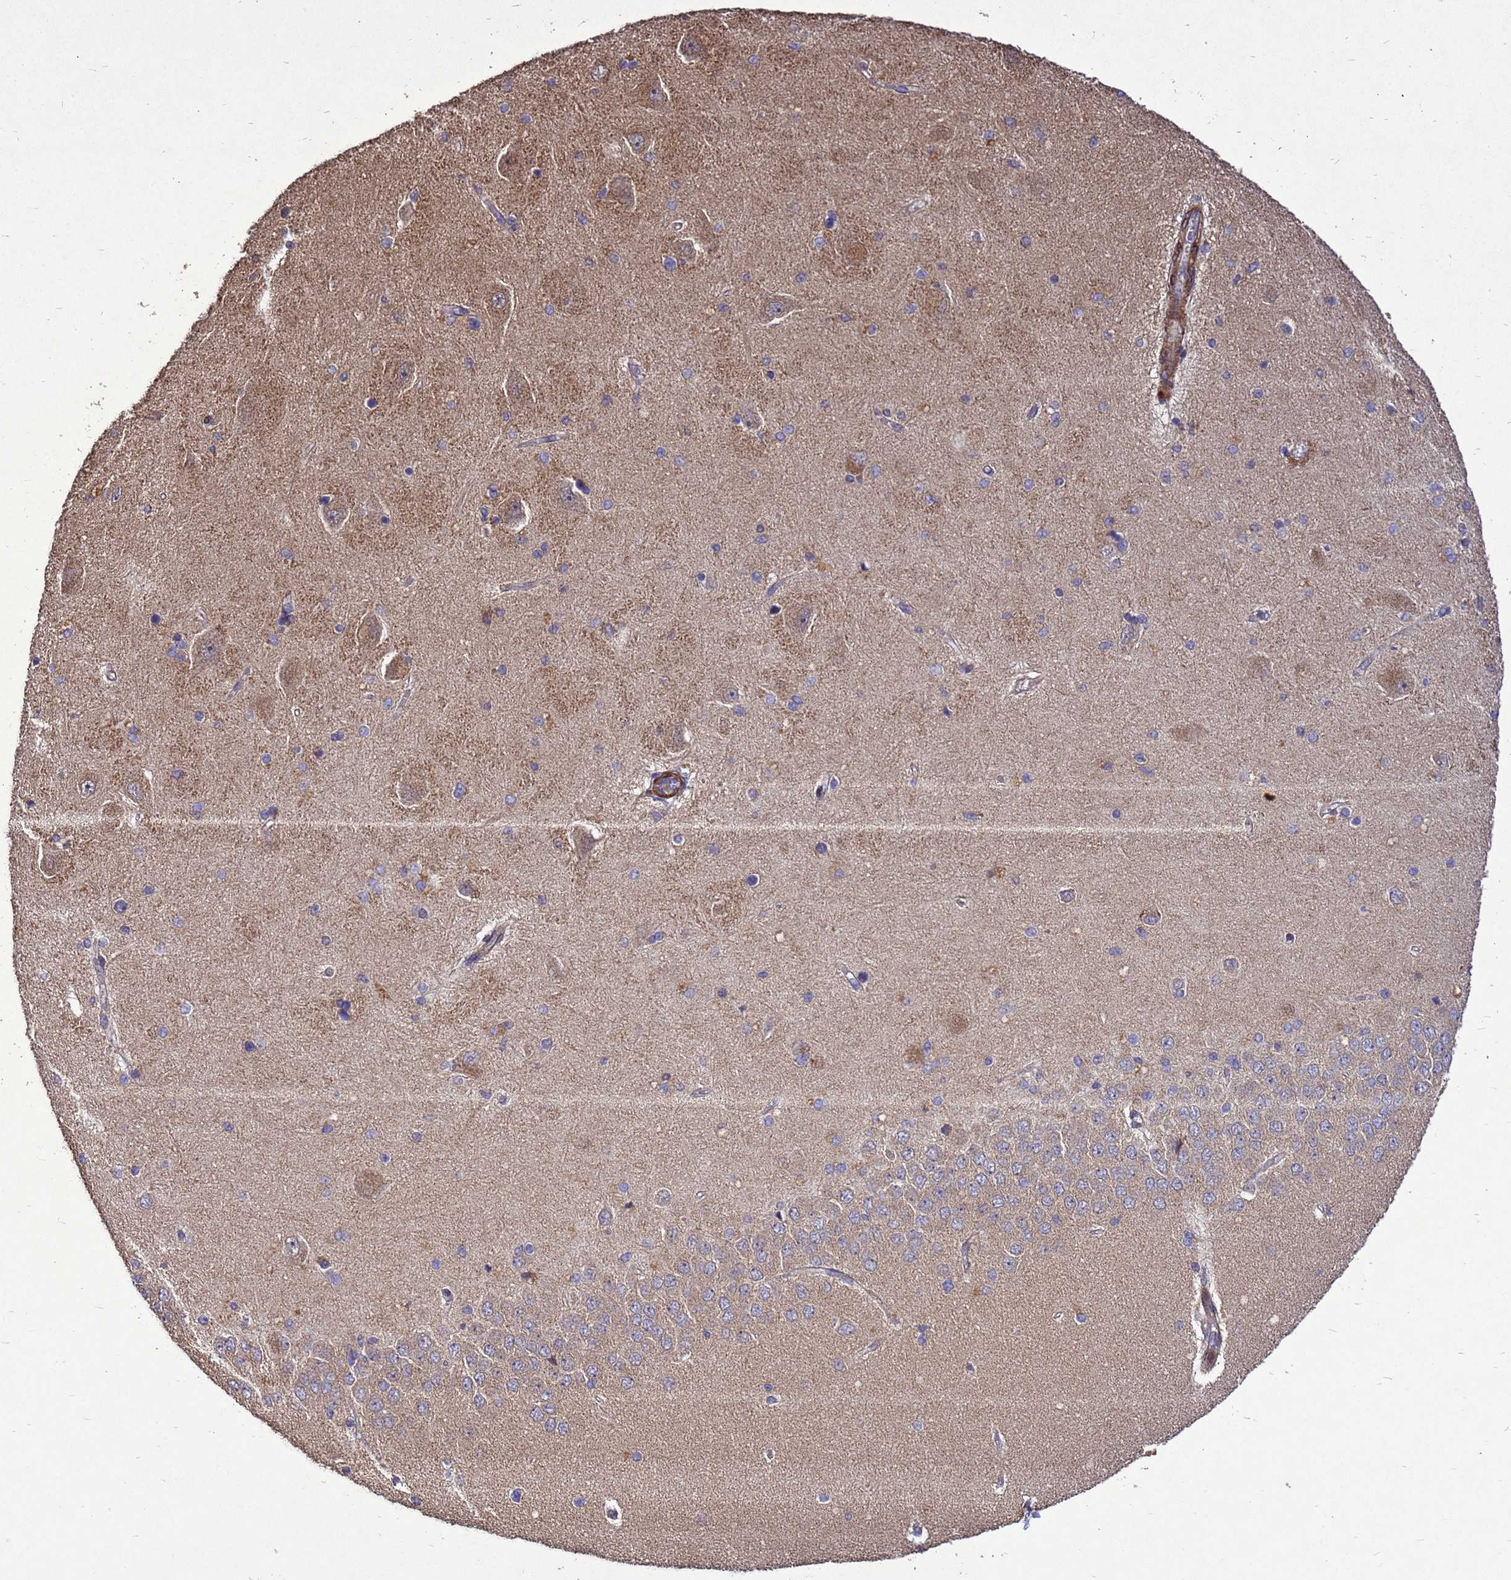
{"staining": {"intensity": "negative", "quantity": "none", "location": "none"}, "tissue": "hippocampus", "cell_type": "Glial cells", "image_type": "normal", "snomed": [{"axis": "morphology", "description": "Normal tissue, NOS"}, {"axis": "topography", "description": "Hippocampus"}], "caption": "This histopathology image is of normal hippocampus stained with IHC to label a protein in brown with the nuclei are counter-stained blue. There is no staining in glial cells. The staining was performed using DAB (3,3'-diaminobenzidine) to visualize the protein expression in brown, while the nuclei were stained in blue with hematoxylin (Magnification: 20x).", "gene": "RSPRY1", "patient": {"sex": "female", "age": 54}}